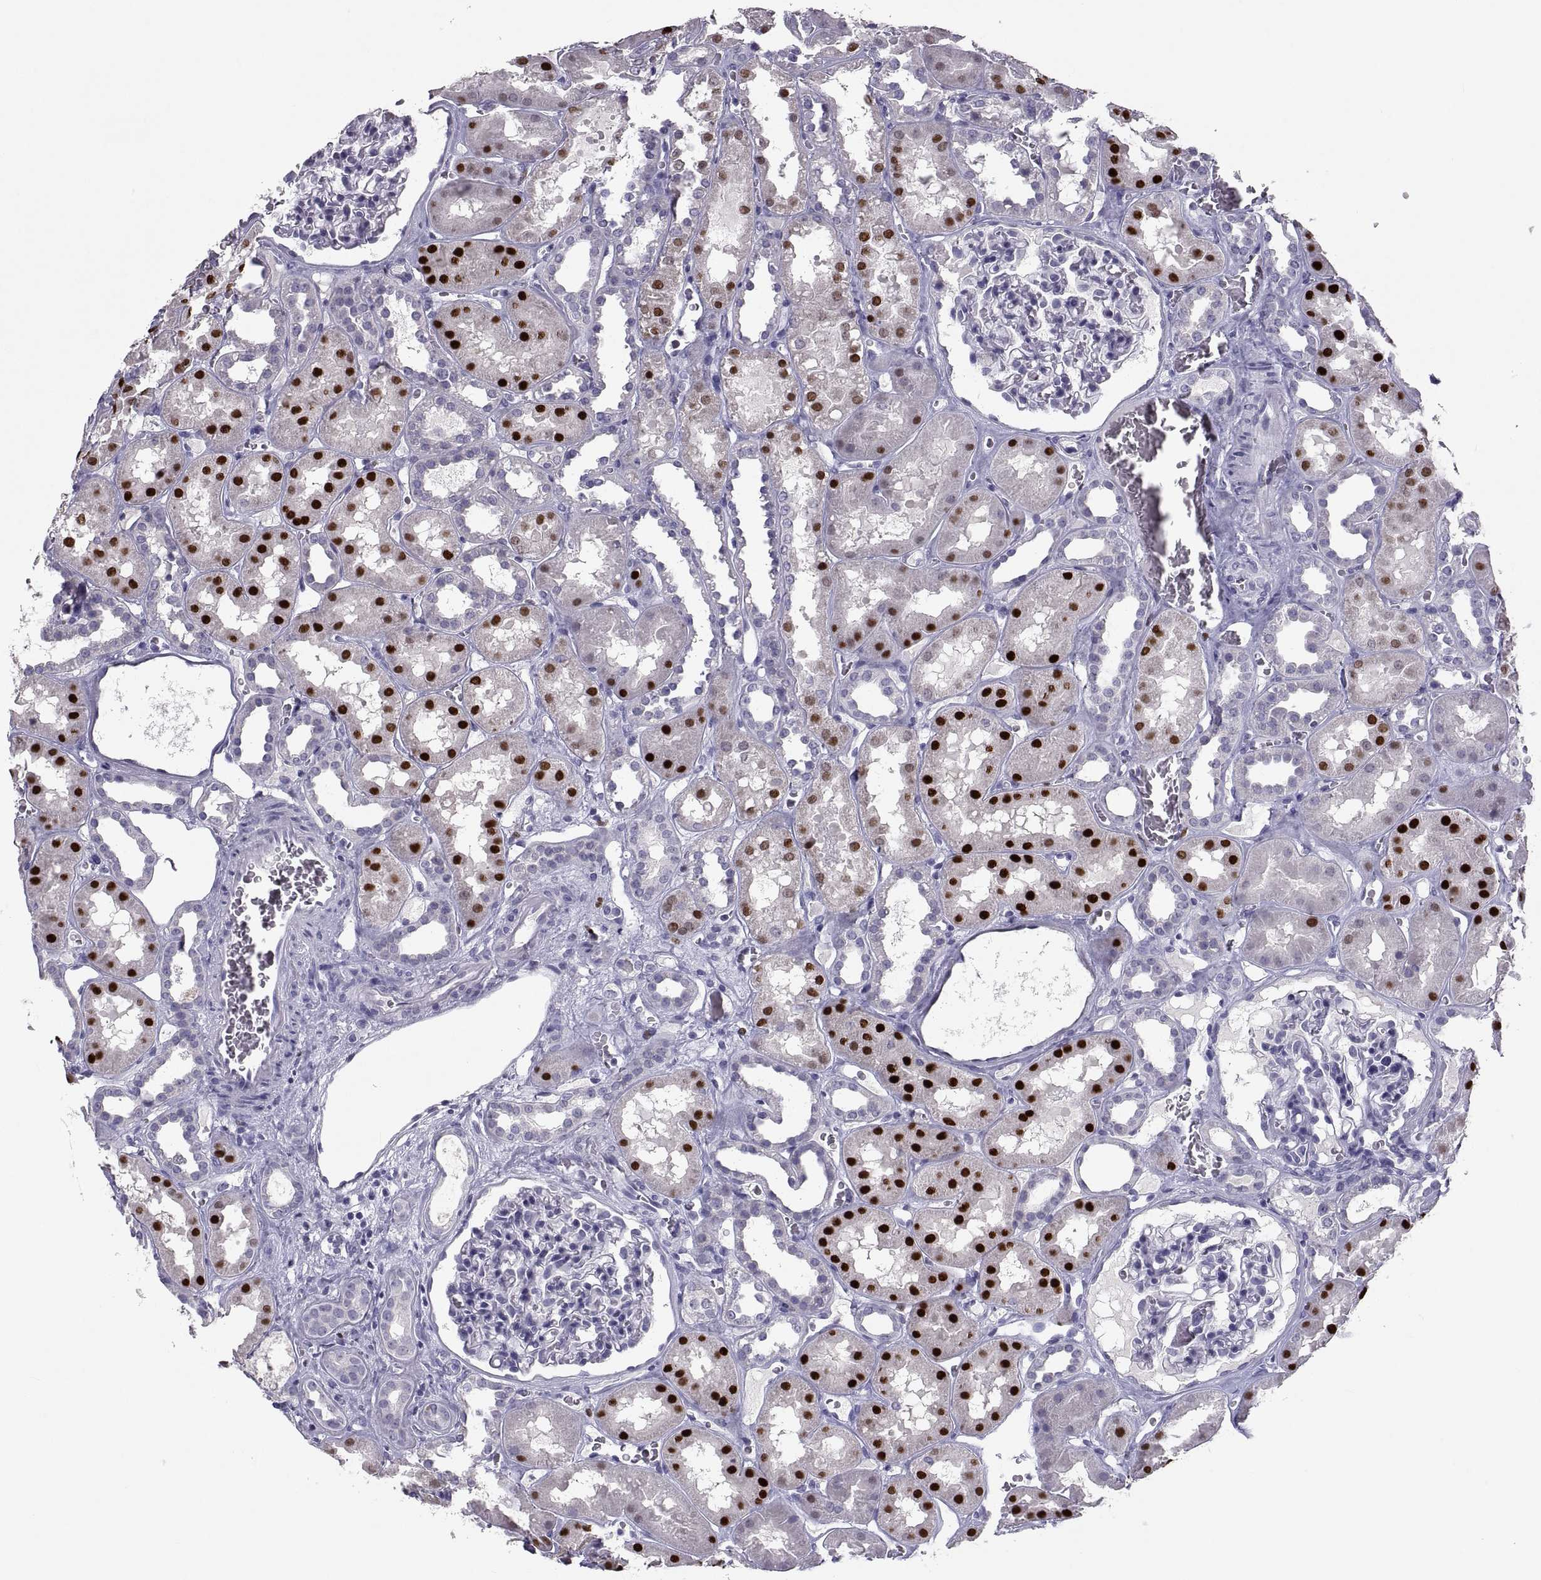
{"staining": {"intensity": "negative", "quantity": "none", "location": "none"}, "tissue": "kidney", "cell_type": "Cells in glomeruli", "image_type": "normal", "snomed": [{"axis": "morphology", "description": "Normal tissue, NOS"}, {"axis": "topography", "description": "Kidney"}], "caption": "An immunohistochemistry (IHC) histopathology image of normal kidney is shown. There is no staining in cells in glomeruli of kidney.", "gene": "SOX21", "patient": {"sex": "female", "age": 41}}